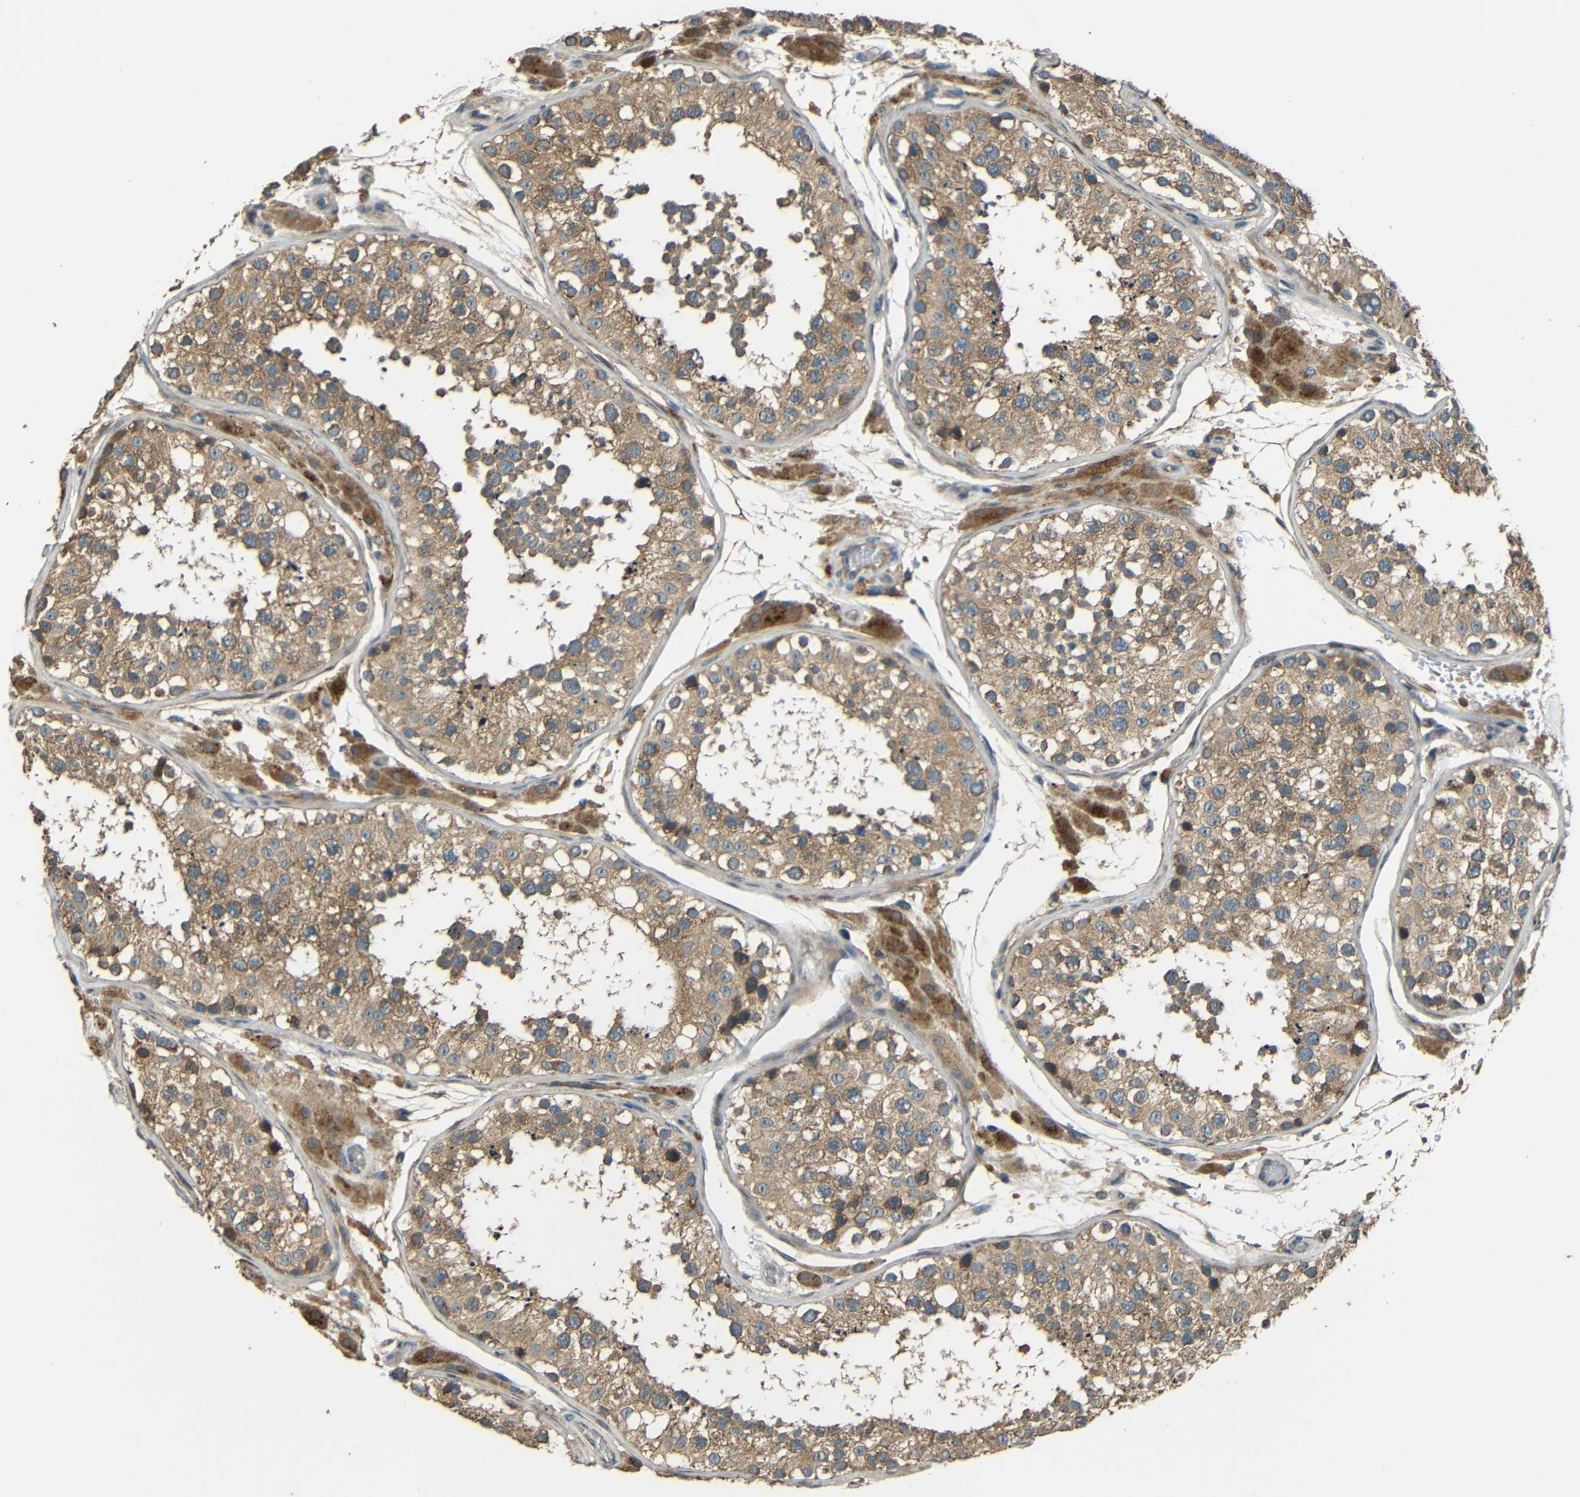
{"staining": {"intensity": "moderate", "quantity": ">75%", "location": "cytoplasmic/membranous"}, "tissue": "testis", "cell_type": "Cells in seminiferous ducts", "image_type": "normal", "snomed": [{"axis": "morphology", "description": "Normal tissue, NOS"}, {"axis": "topography", "description": "Testis"}, {"axis": "topography", "description": "Epididymis"}], "caption": "Immunohistochemical staining of unremarkable testis exhibits medium levels of moderate cytoplasmic/membranous expression in about >75% of cells in seminiferous ducts. (Stains: DAB (3,3'-diaminobenzidine) in brown, nuclei in blue, Microscopy: brightfield microscopy at high magnification).", "gene": "ACACA", "patient": {"sex": "male", "age": 26}}